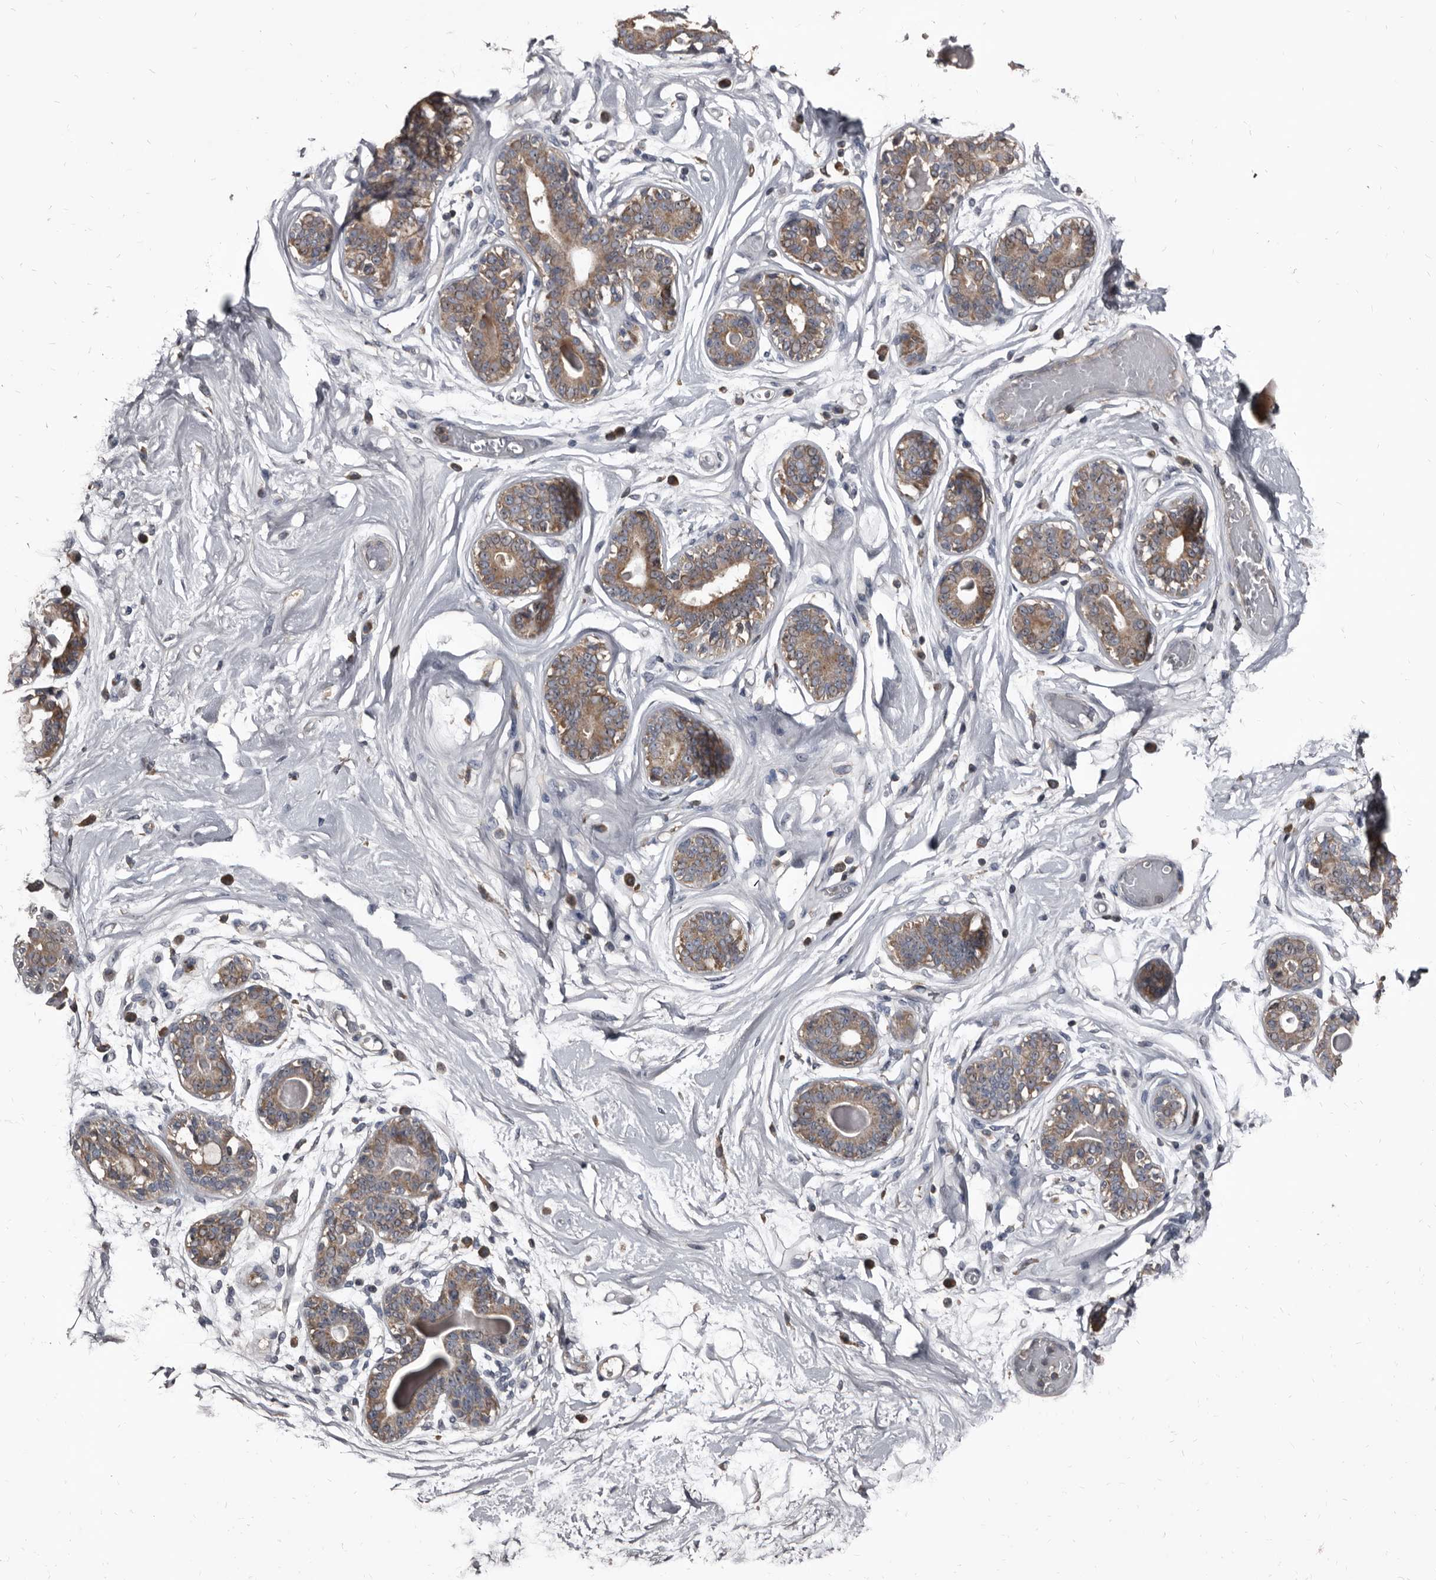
{"staining": {"intensity": "negative", "quantity": "none", "location": "none"}, "tissue": "breast", "cell_type": "Adipocytes", "image_type": "normal", "snomed": [{"axis": "morphology", "description": "Normal tissue, NOS"}, {"axis": "topography", "description": "Breast"}], "caption": "There is no significant positivity in adipocytes of breast. (Brightfield microscopy of DAB (3,3'-diaminobenzidine) IHC at high magnification).", "gene": "GREB1", "patient": {"sex": "female", "age": 45}}